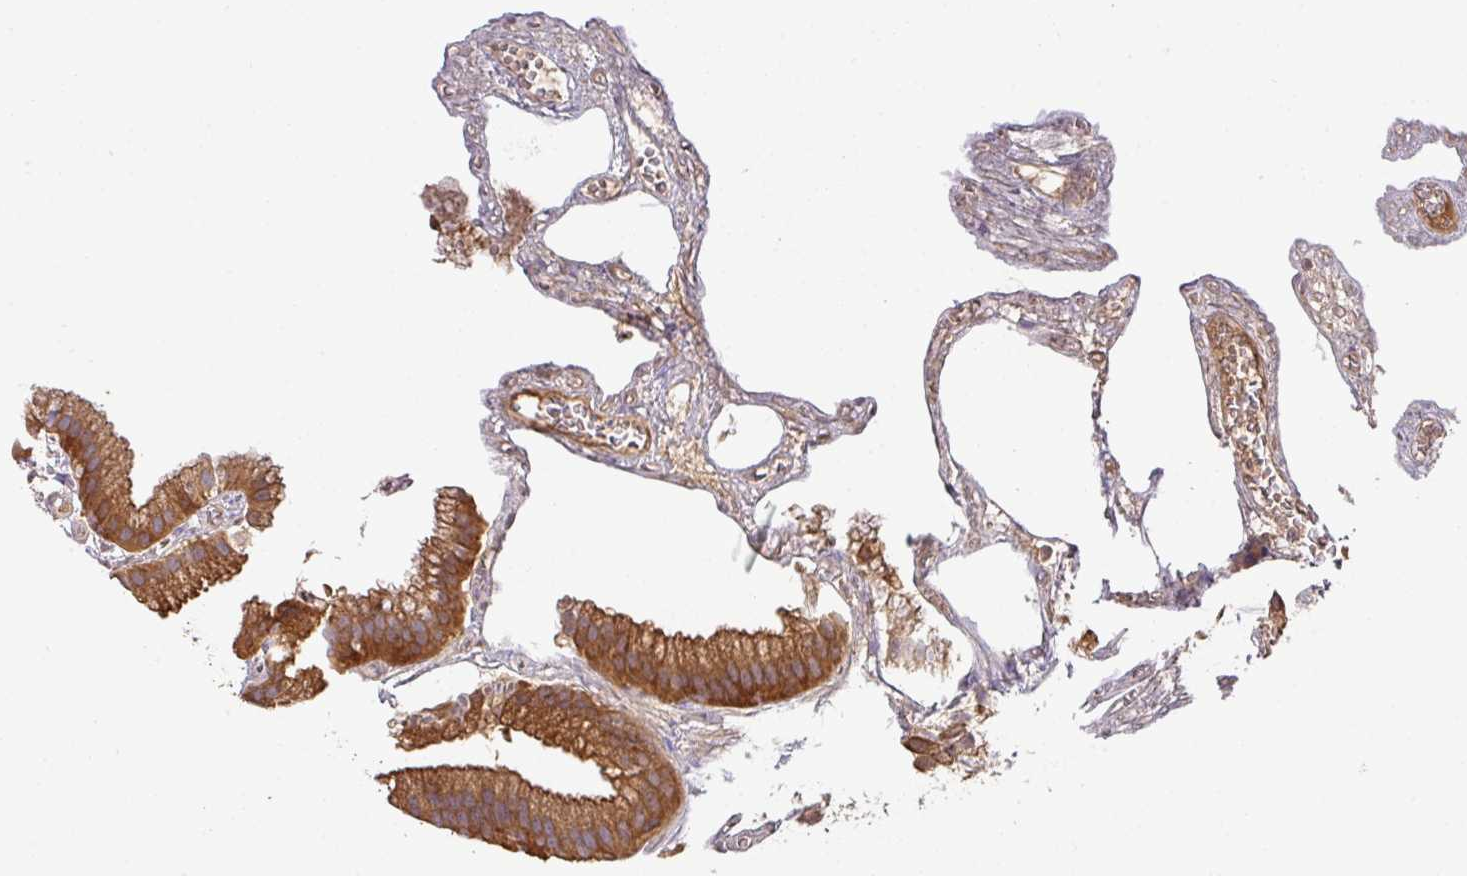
{"staining": {"intensity": "strong", "quantity": ">75%", "location": "cytoplasmic/membranous"}, "tissue": "gallbladder", "cell_type": "Glandular cells", "image_type": "normal", "snomed": [{"axis": "morphology", "description": "Normal tissue, NOS"}, {"axis": "topography", "description": "Gallbladder"}], "caption": "Immunohistochemistry (IHC) (DAB) staining of benign gallbladder reveals strong cytoplasmic/membranous protein expression in approximately >75% of glandular cells.", "gene": "GSPT1", "patient": {"sex": "female", "age": 63}}